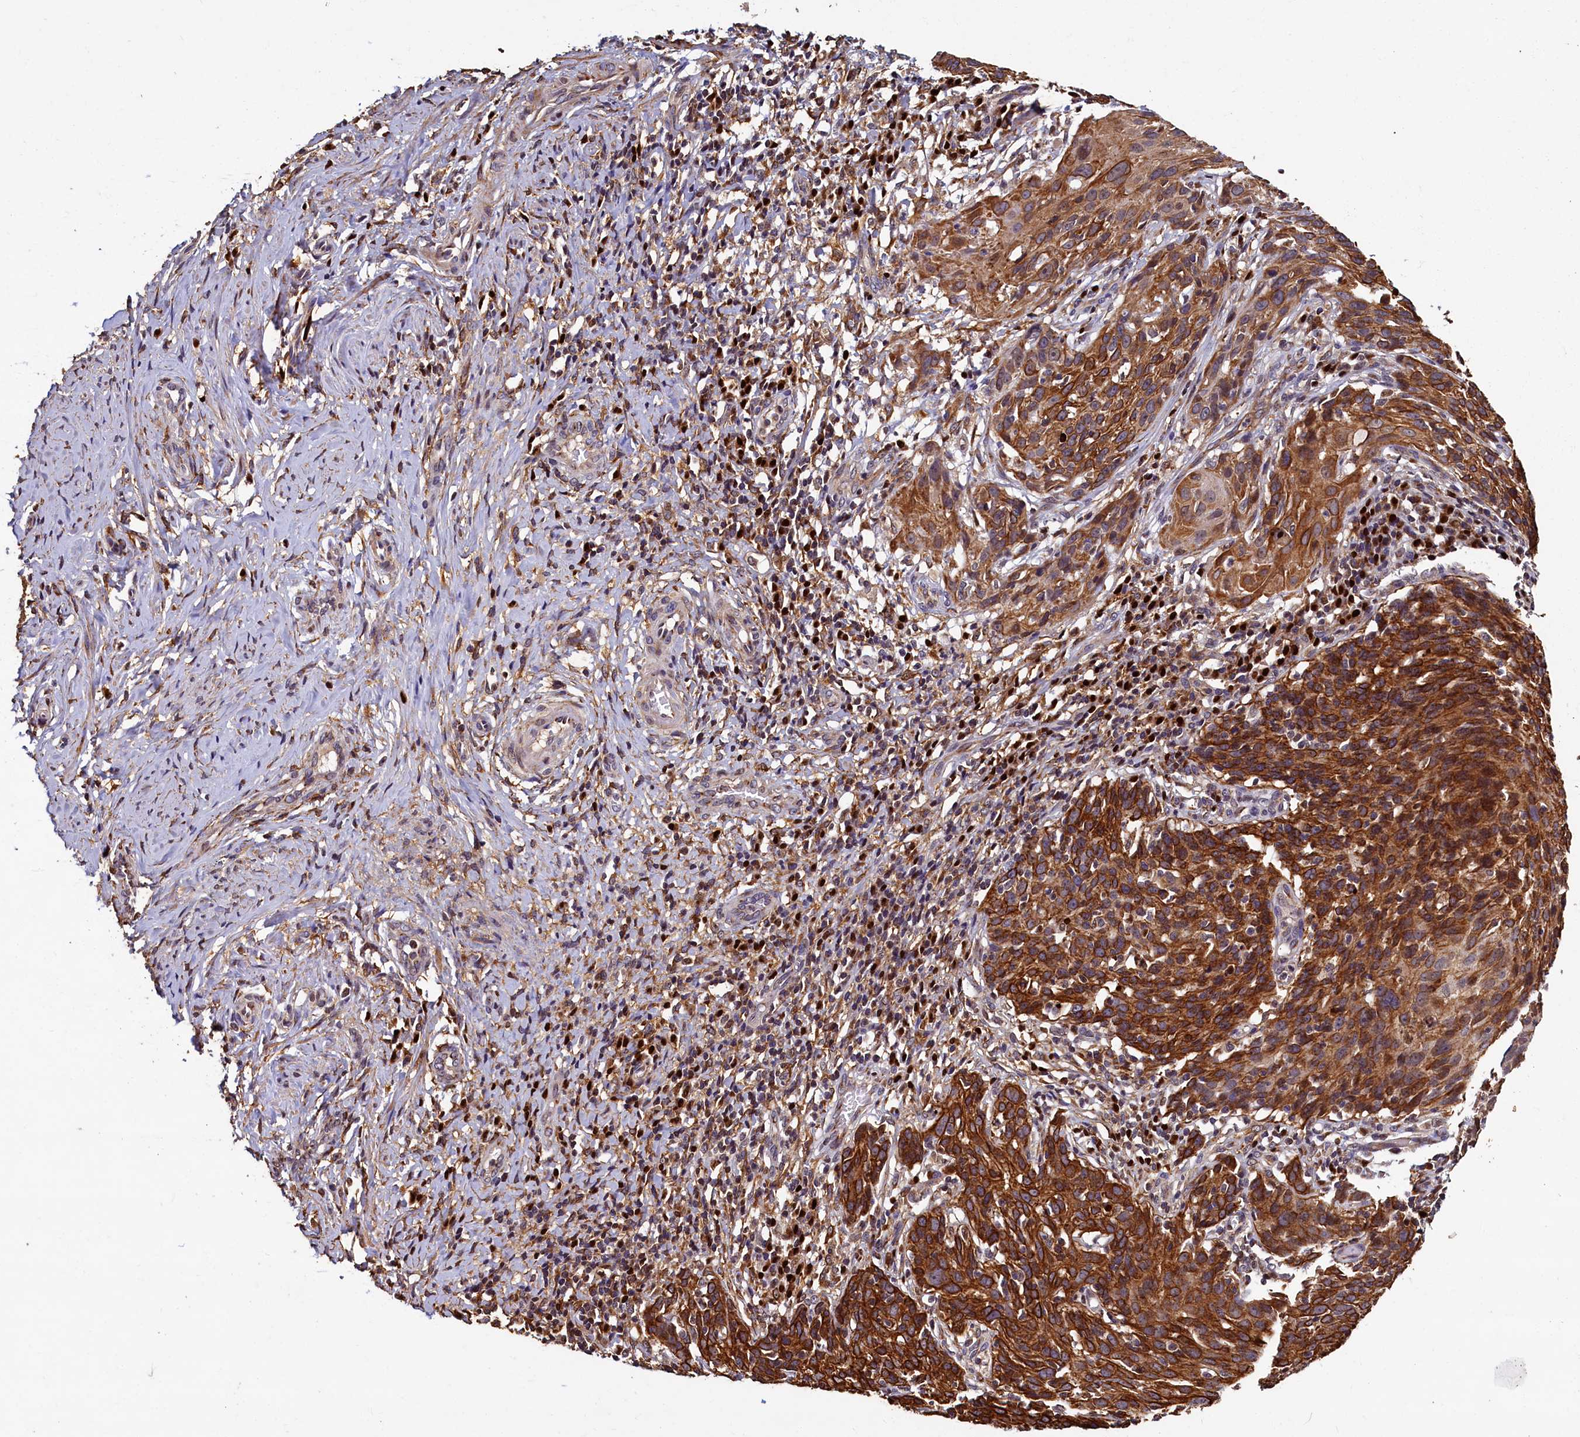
{"staining": {"intensity": "strong", "quantity": ">75%", "location": "cytoplasmic/membranous"}, "tissue": "cervical cancer", "cell_type": "Tumor cells", "image_type": "cancer", "snomed": [{"axis": "morphology", "description": "Squamous cell carcinoma, NOS"}, {"axis": "topography", "description": "Cervix"}], "caption": "Immunohistochemistry (IHC) histopathology image of neoplastic tissue: cervical cancer (squamous cell carcinoma) stained using IHC shows high levels of strong protein expression localized specifically in the cytoplasmic/membranous of tumor cells, appearing as a cytoplasmic/membranous brown color.", "gene": "NCKAP5L", "patient": {"sex": "female", "age": 50}}